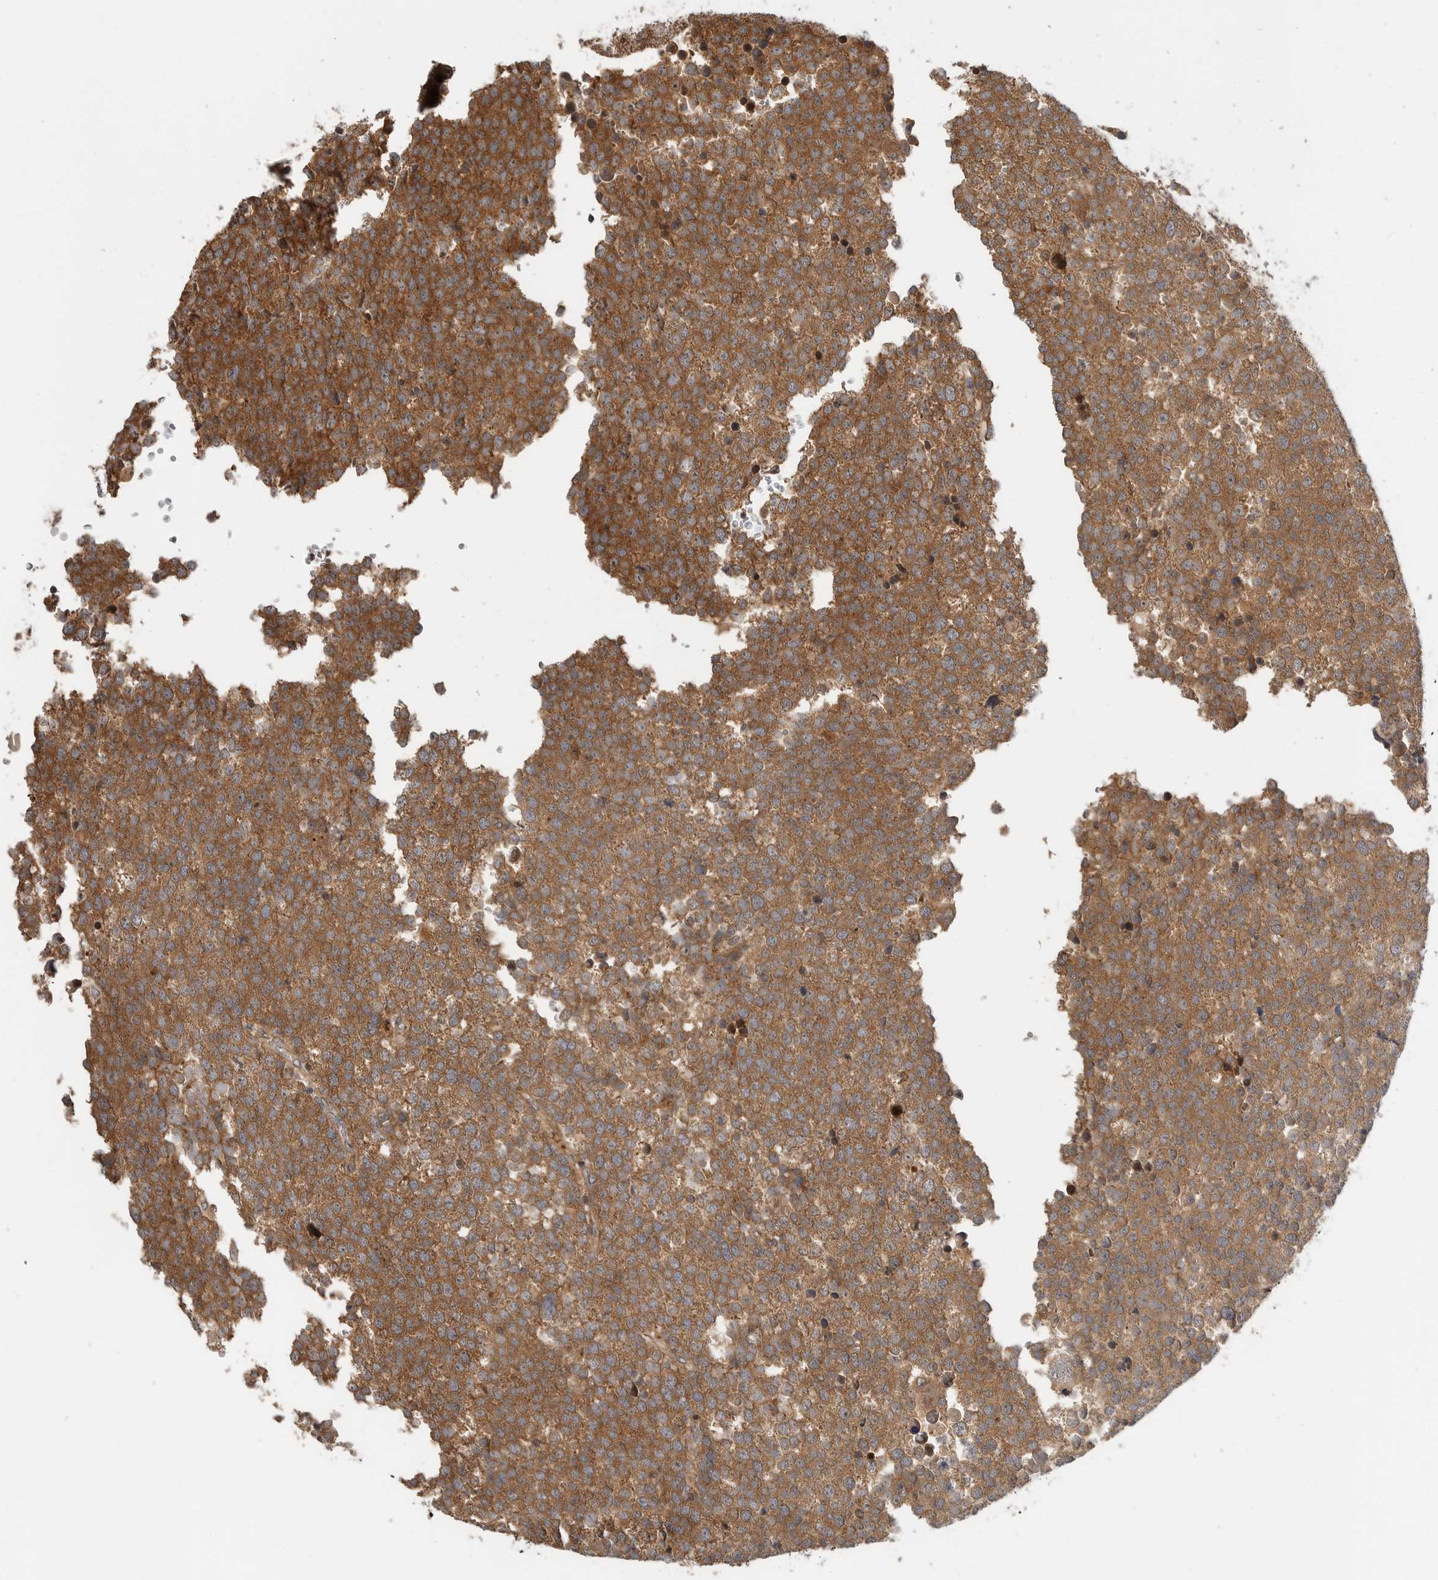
{"staining": {"intensity": "moderate", "quantity": ">75%", "location": "cytoplasmic/membranous"}, "tissue": "testis cancer", "cell_type": "Tumor cells", "image_type": "cancer", "snomed": [{"axis": "morphology", "description": "Seminoma, NOS"}, {"axis": "topography", "description": "Testis"}], "caption": "A photomicrograph of human testis seminoma stained for a protein reveals moderate cytoplasmic/membranous brown staining in tumor cells. Using DAB (brown) and hematoxylin (blue) stains, captured at high magnification using brightfield microscopy.", "gene": "STRAP", "patient": {"sex": "male", "age": 71}}